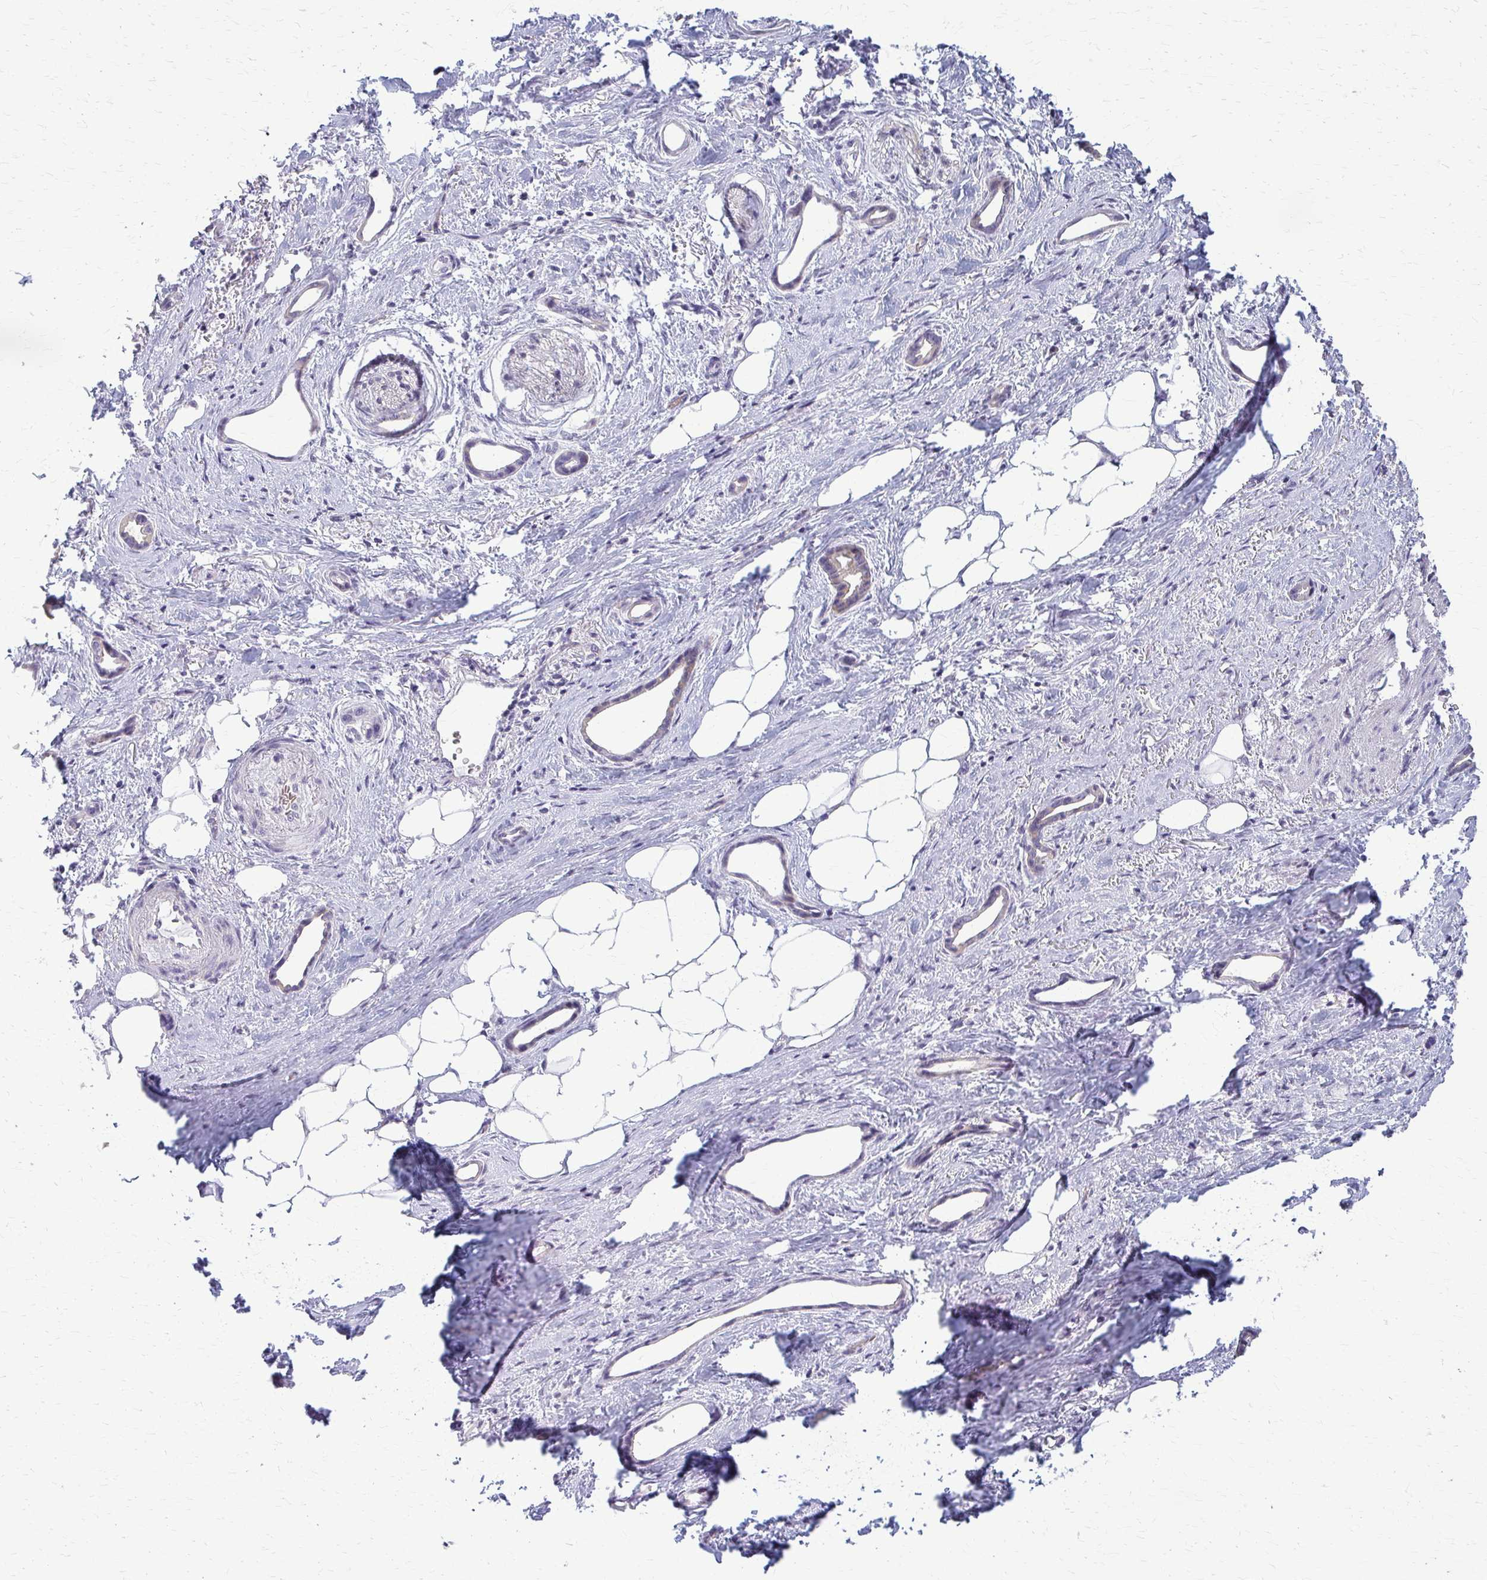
{"staining": {"intensity": "negative", "quantity": "none", "location": "none"}, "tissue": "stomach cancer", "cell_type": "Tumor cells", "image_type": "cancer", "snomed": [{"axis": "morphology", "description": "Adenocarcinoma, NOS"}, {"axis": "topography", "description": "Stomach, upper"}], "caption": "Immunohistochemistry of stomach adenocarcinoma shows no expression in tumor cells. The staining is performed using DAB (3,3'-diaminobenzidine) brown chromogen with nuclei counter-stained in using hematoxylin.", "gene": "ZNF34", "patient": {"sex": "male", "age": 62}}